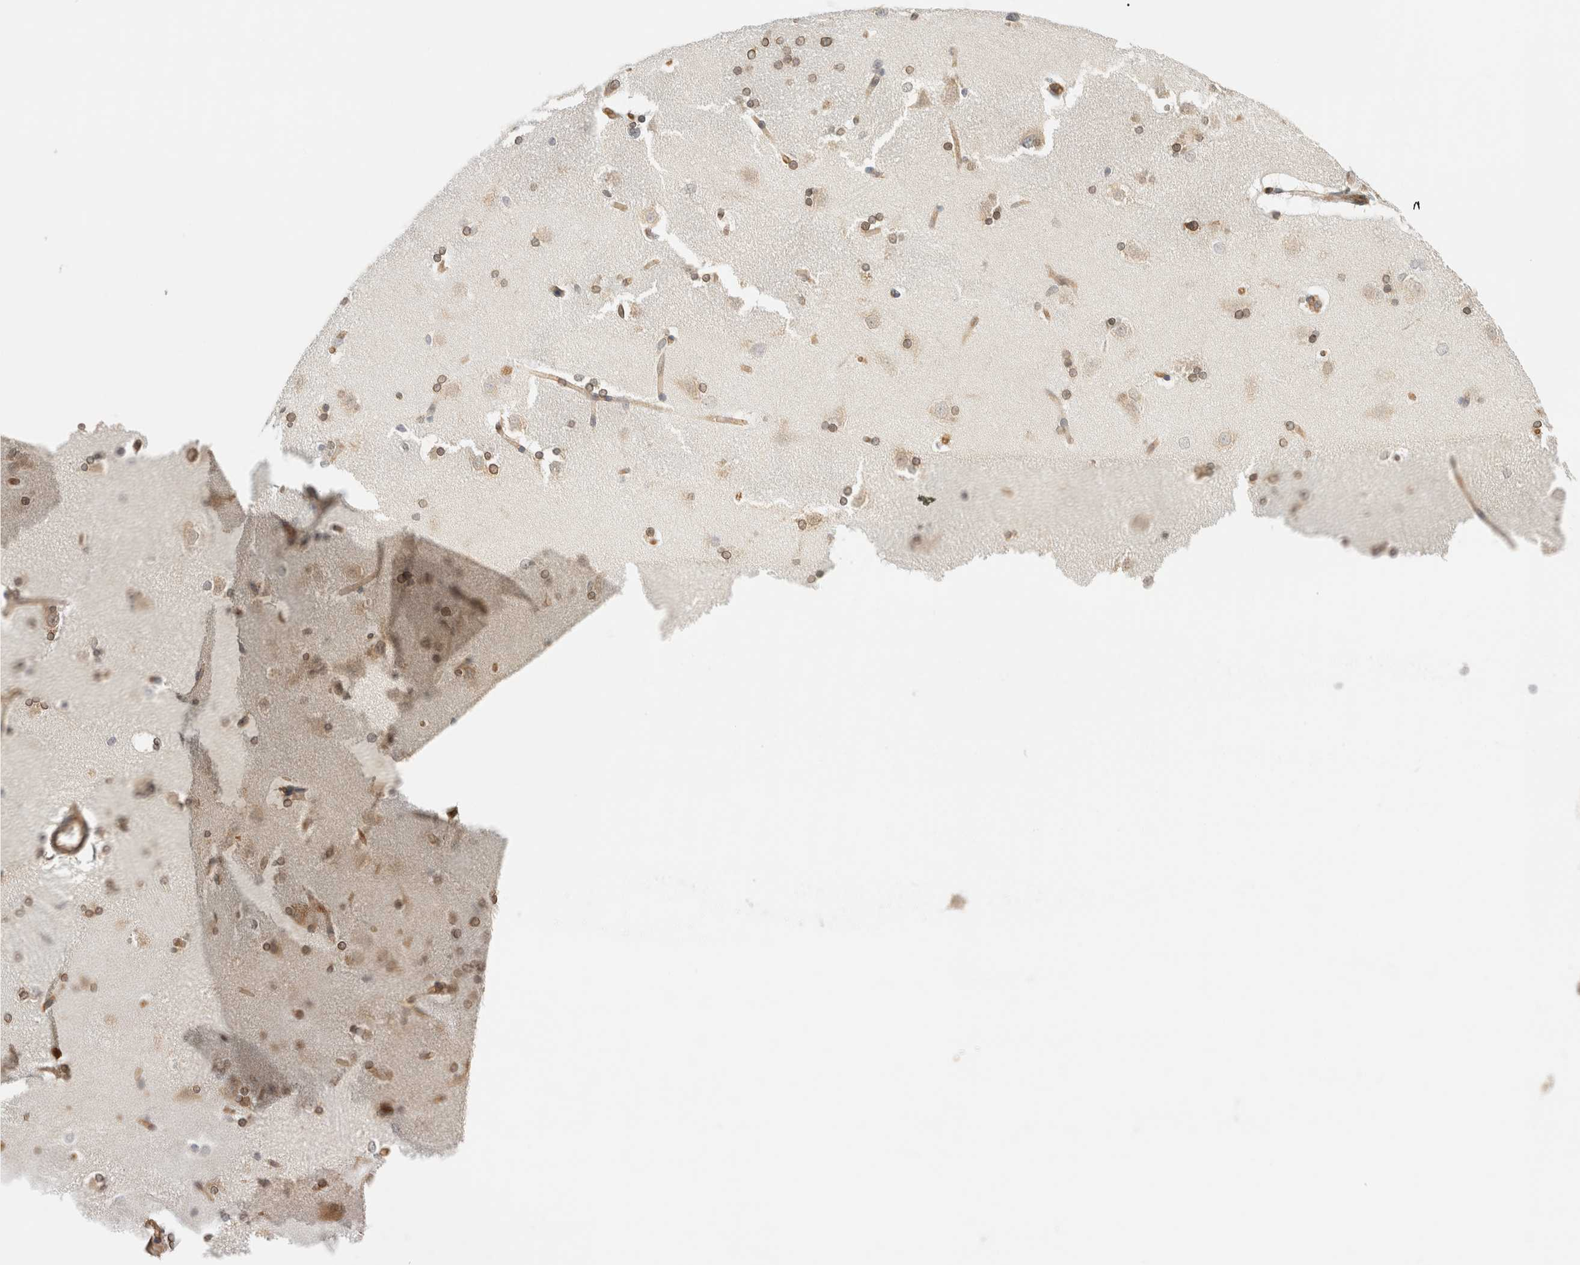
{"staining": {"intensity": "moderate", "quantity": "25%-75%", "location": "cytoplasmic/membranous,nuclear"}, "tissue": "caudate", "cell_type": "Glial cells", "image_type": "normal", "snomed": [{"axis": "morphology", "description": "Normal tissue, NOS"}, {"axis": "topography", "description": "Lateral ventricle wall"}], "caption": "Caudate stained with immunohistochemistry (IHC) shows moderate cytoplasmic/membranous,nuclear expression in about 25%-75% of glial cells.", "gene": "SYVN1", "patient": {"sex": "female", "age": 19}}